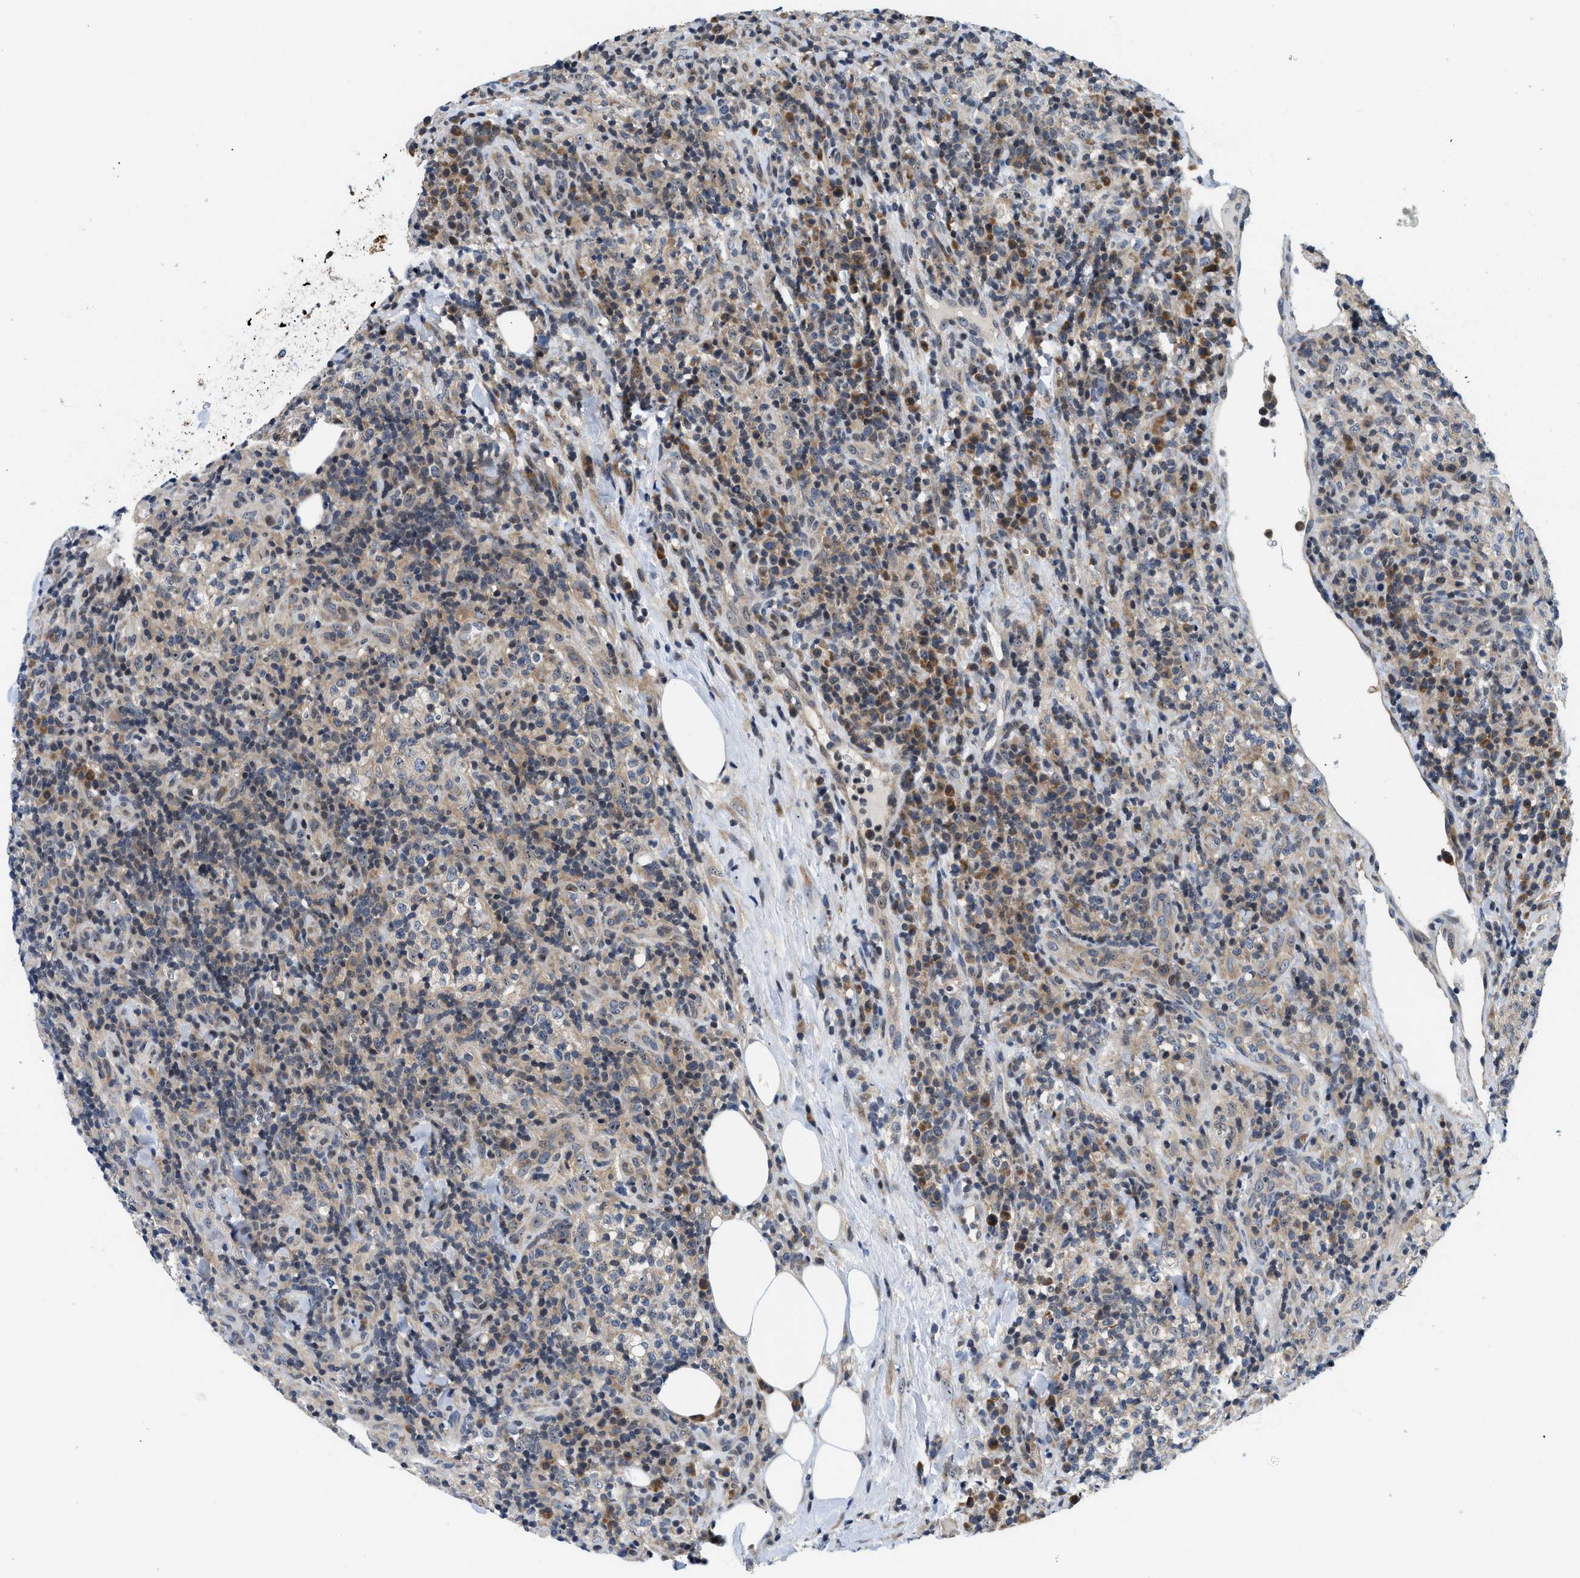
{"staining": {"intensity": "weak", "quantity": "25%-75%", "location": "cytoplasmic/membranous"}, "tissue": "lymphoma", "cell_type": "Tumor cells", "image_type": "cancer", "snomed": [{"axis": "morphology", "description": "Malignant lymphoma, non-Hodgkin's type, High grade"}, {"axis": "topography", "description": "Lymph node"}], "caption": "There is low levels of weak cytoplasmic/membranous positivity in tumor cells of lymphoma, as demonstrated by immunohistochemical staining (brown color).", "gene": "IKBKE", "patient": {"sex": "female", "age": 76}}